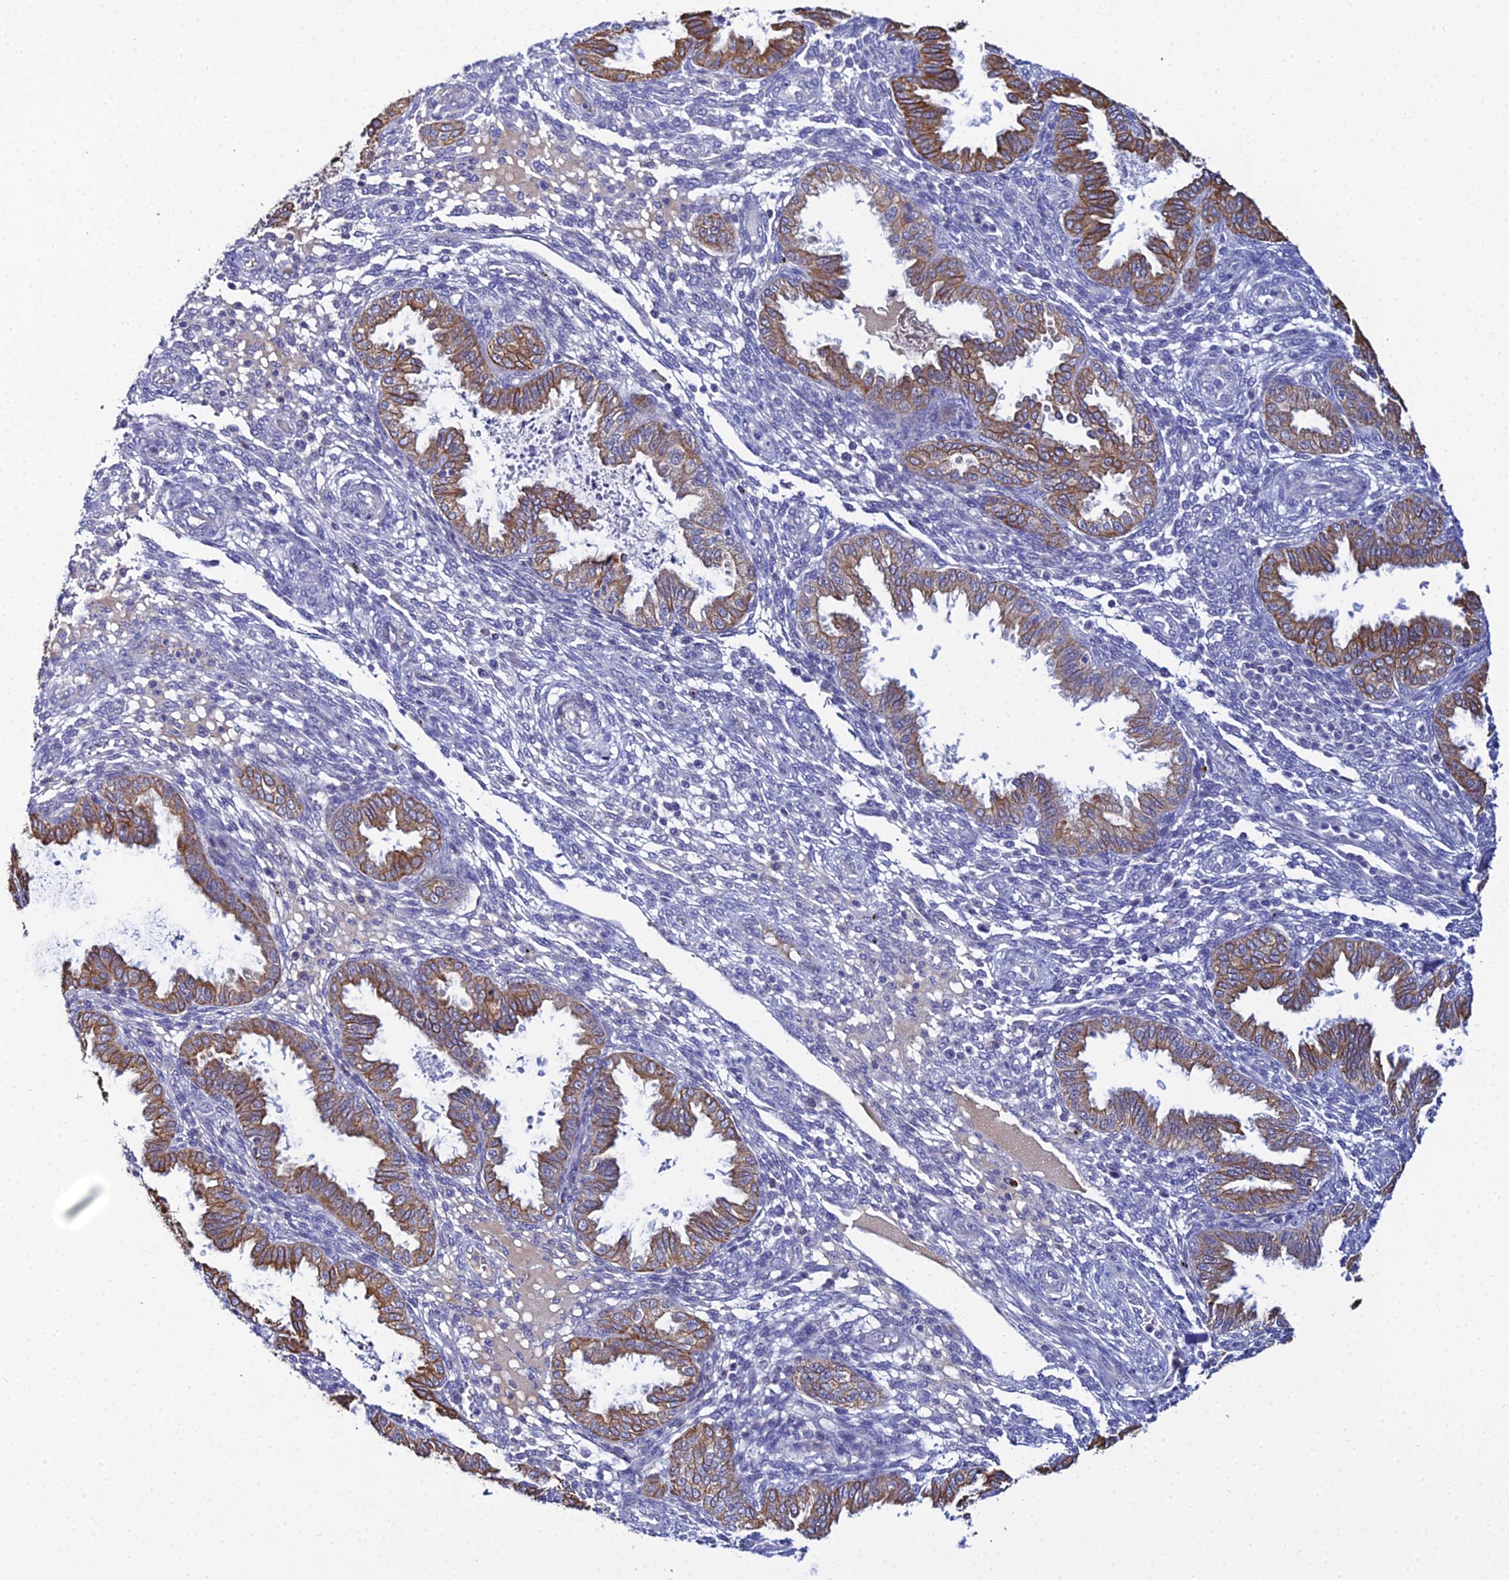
{"staining": {"intensity": "negative", "quantity": "none", "location": "none"}, "tissue": "endometrium", "cell_type": "Cells in endometrial stroma", "image_type": "normal", "snomed": [{"axis": "morphology", "description": "Normal tissue, NOS"}, {"axis": "topography", "description": "Endometrium"}], "caption": "High magnification brightfield microscopy of normal endometrium stained with DAB (brown) and counterstained with hematoxylin (blue): cells in endometrial stroma show no significant expression.", "gene": "ZXDA", "patient": {"sex": "female", "age": 33}}